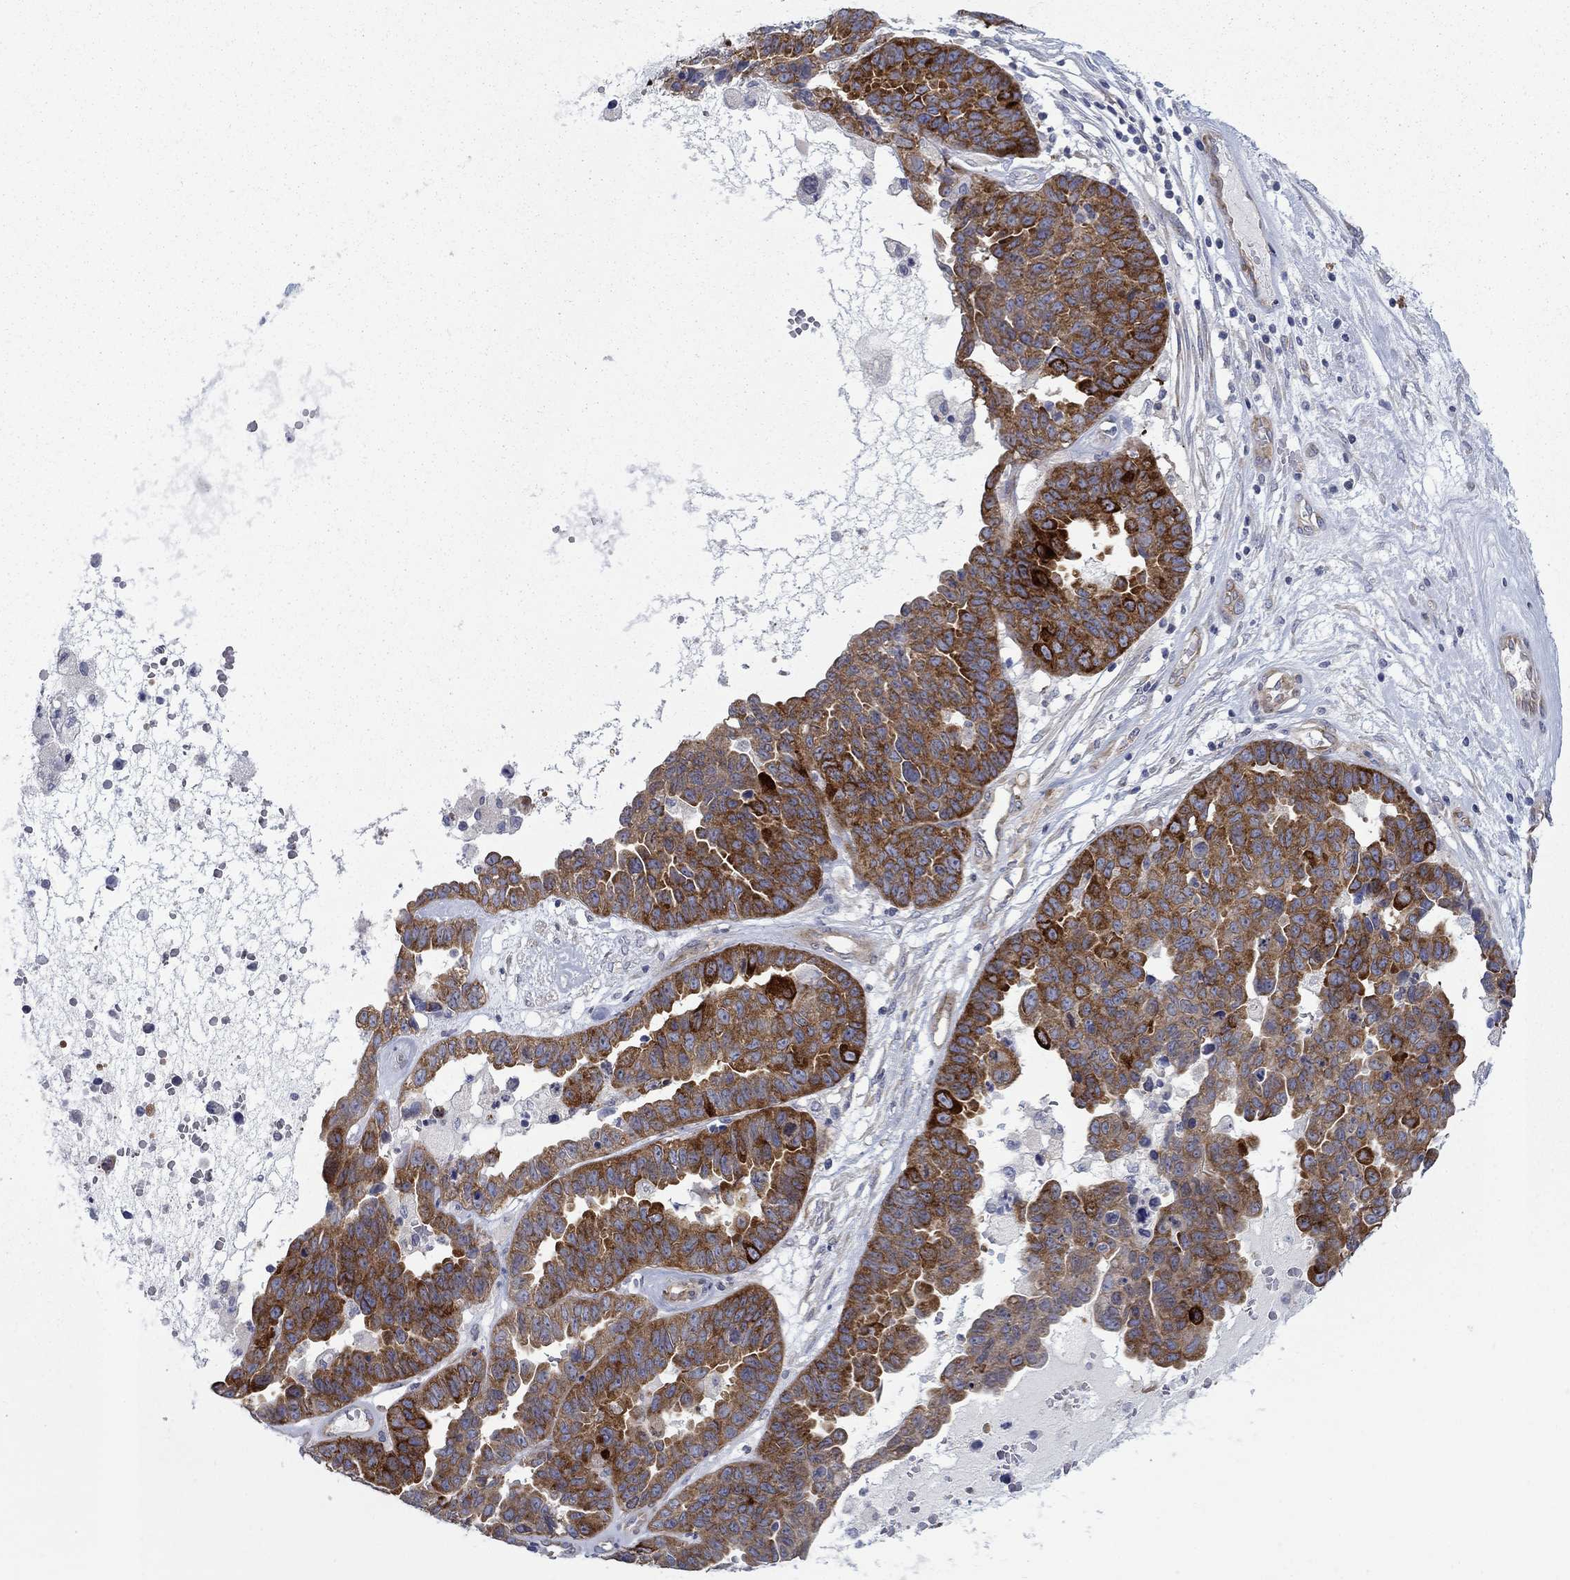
{"staining": {"intensity": "strong", "quantity": ">75%", "location": "cytoplasmic/membranous"}, "tissue": "ovarian cancer", "cell_type": "Tumor cells", "image_type": "cancer", "snomed": [{"axis": "morphology", "description": "Cystadenocarcinoma, serous, NOS"}, {"axis": "topography", "description": "Ovary"}], "caption": "An image showing strong cytoplasmic/membranous staining in approximately >75% of tumor cells in ovarian serous cystadenocarcinoma, as visualized by brown immunohistochemical staining.", "gene": "FXR1", "patient": {"sex": "female", "age": 87}}